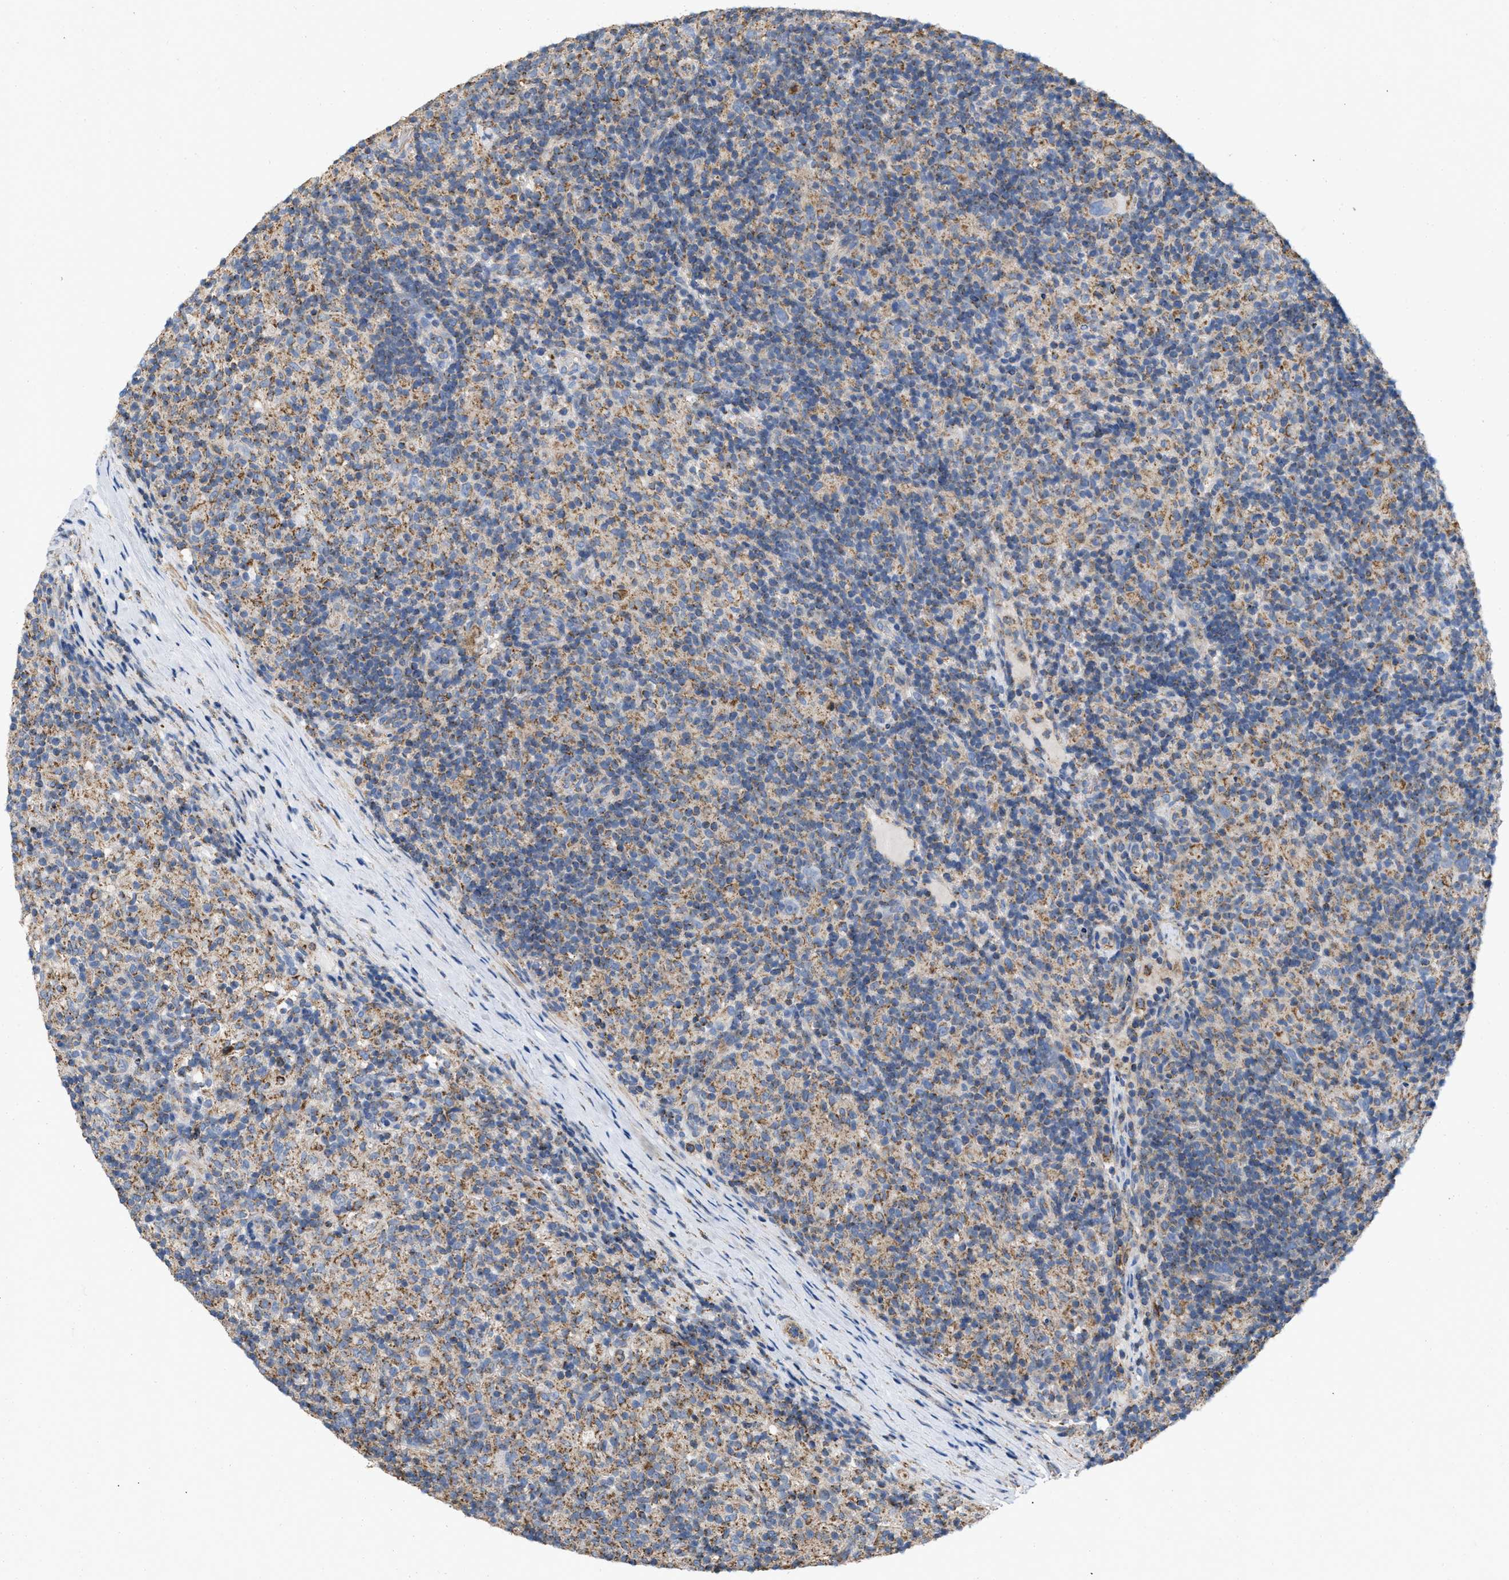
{"staining": {"intensity": "negative", "quantity": "none", "location": "none"}, "tissue": "lymphoma", "cell_type": "Tumor cells", "image_type": "cancer", "snomed": [{"axis": "morphology", "description": "Hodgkin's disease, NOS"}, {"axis": "topography", "description": "Lymph node"}], "caption": "Immunohistochemical staining of Hodgkin's disease reveals no significant expression in tumor cells.", "gene": "GRB10", "patient": {"sex": "male", "age": 70}}